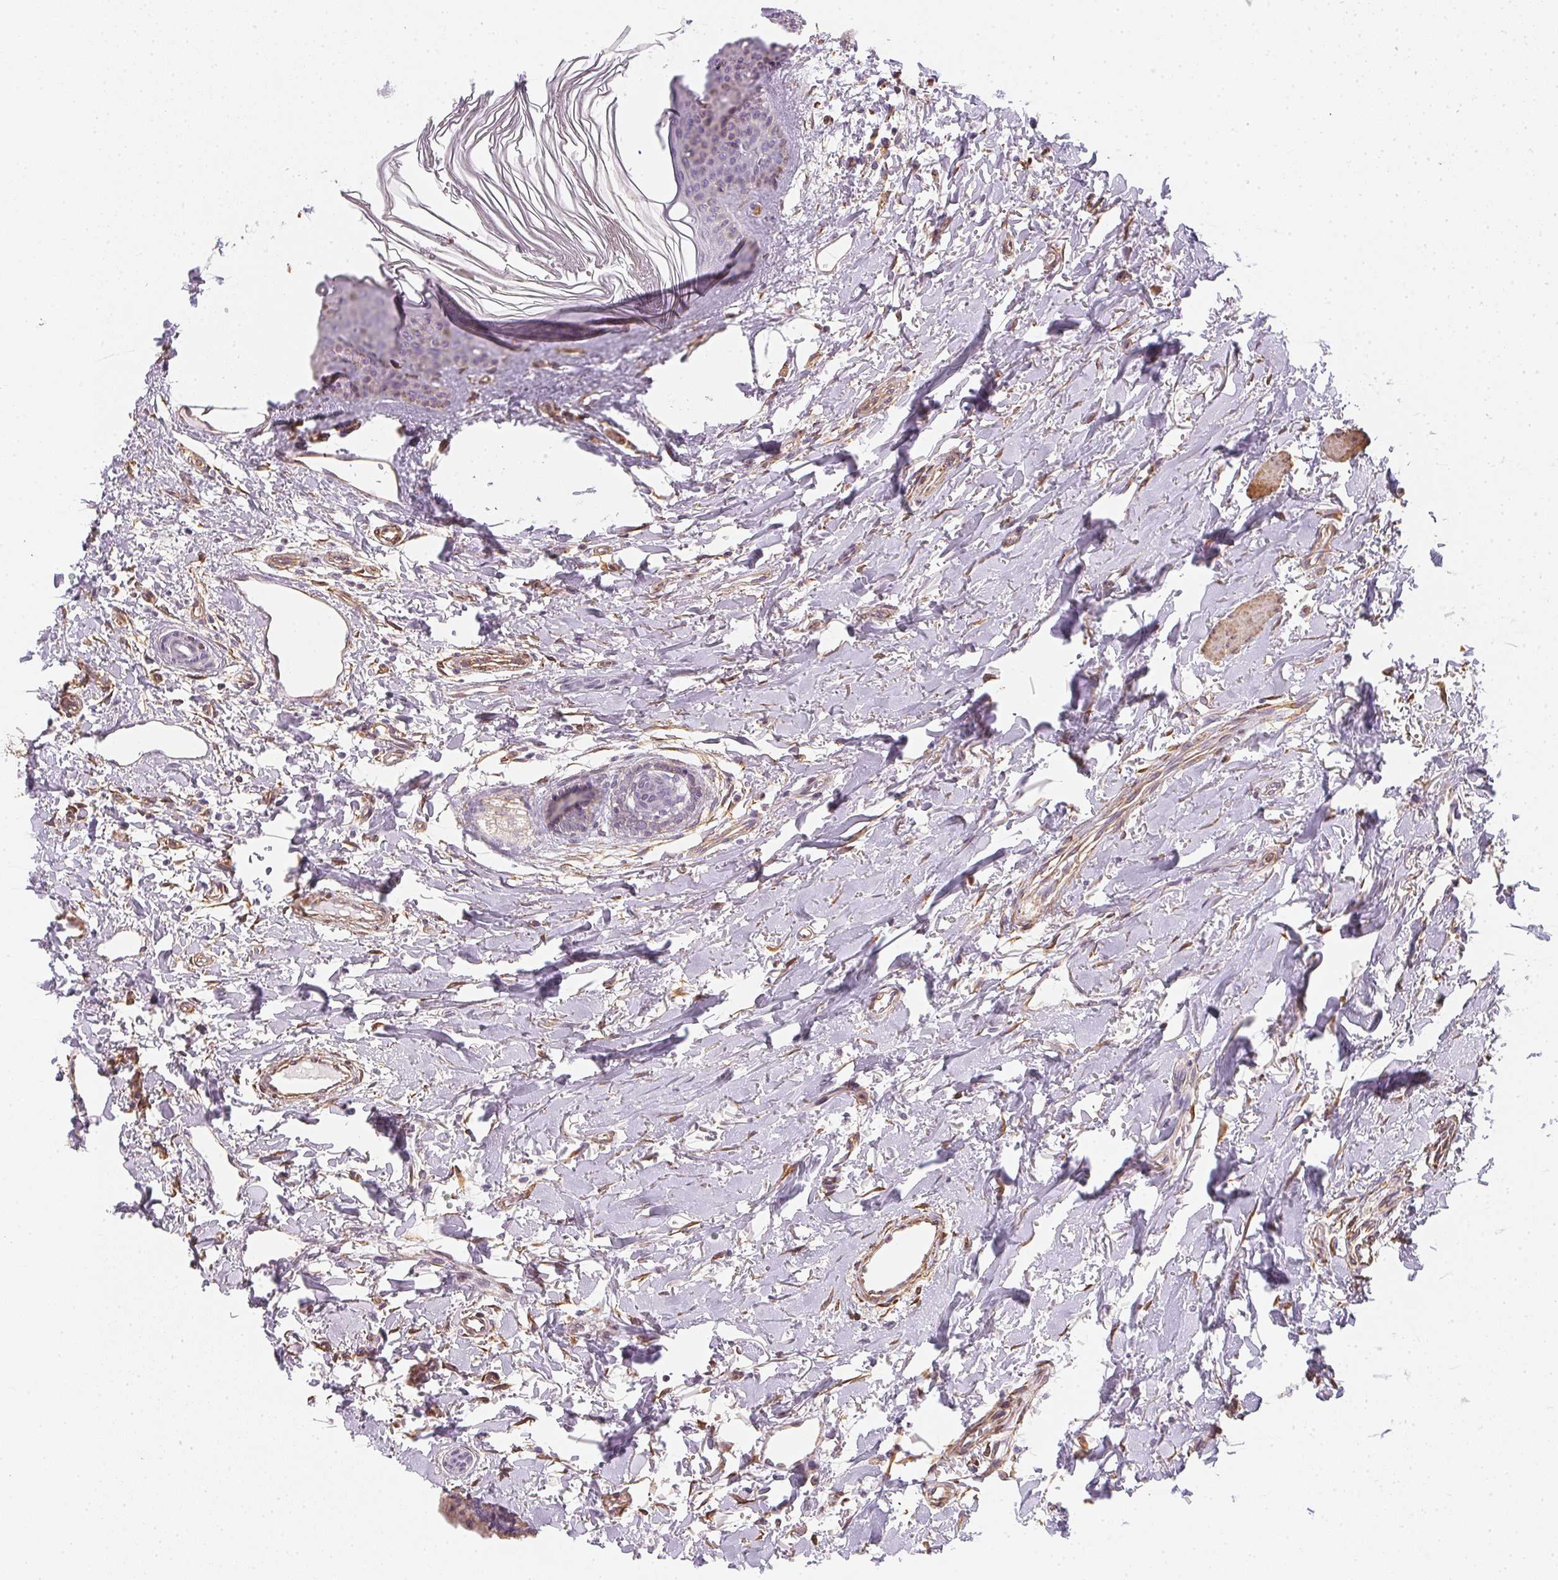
{"staining": {"intensity": "negative", "quantity": "none", "location": "none"}, "tissue": "breast cancer", "cell_type": "Tumor cells", "image_type": "cancer", "snomed": [{"axis": "morphology", "description": "Duct carcinoma"}, {"axis": "topography", "description": "Breast"}], "caption": "Tumor cells show no significant positivity in infiltrating ductal carcinoma (breast).", "gene": "RSBN1", "patient": {"sex": "female", "age": 38}}